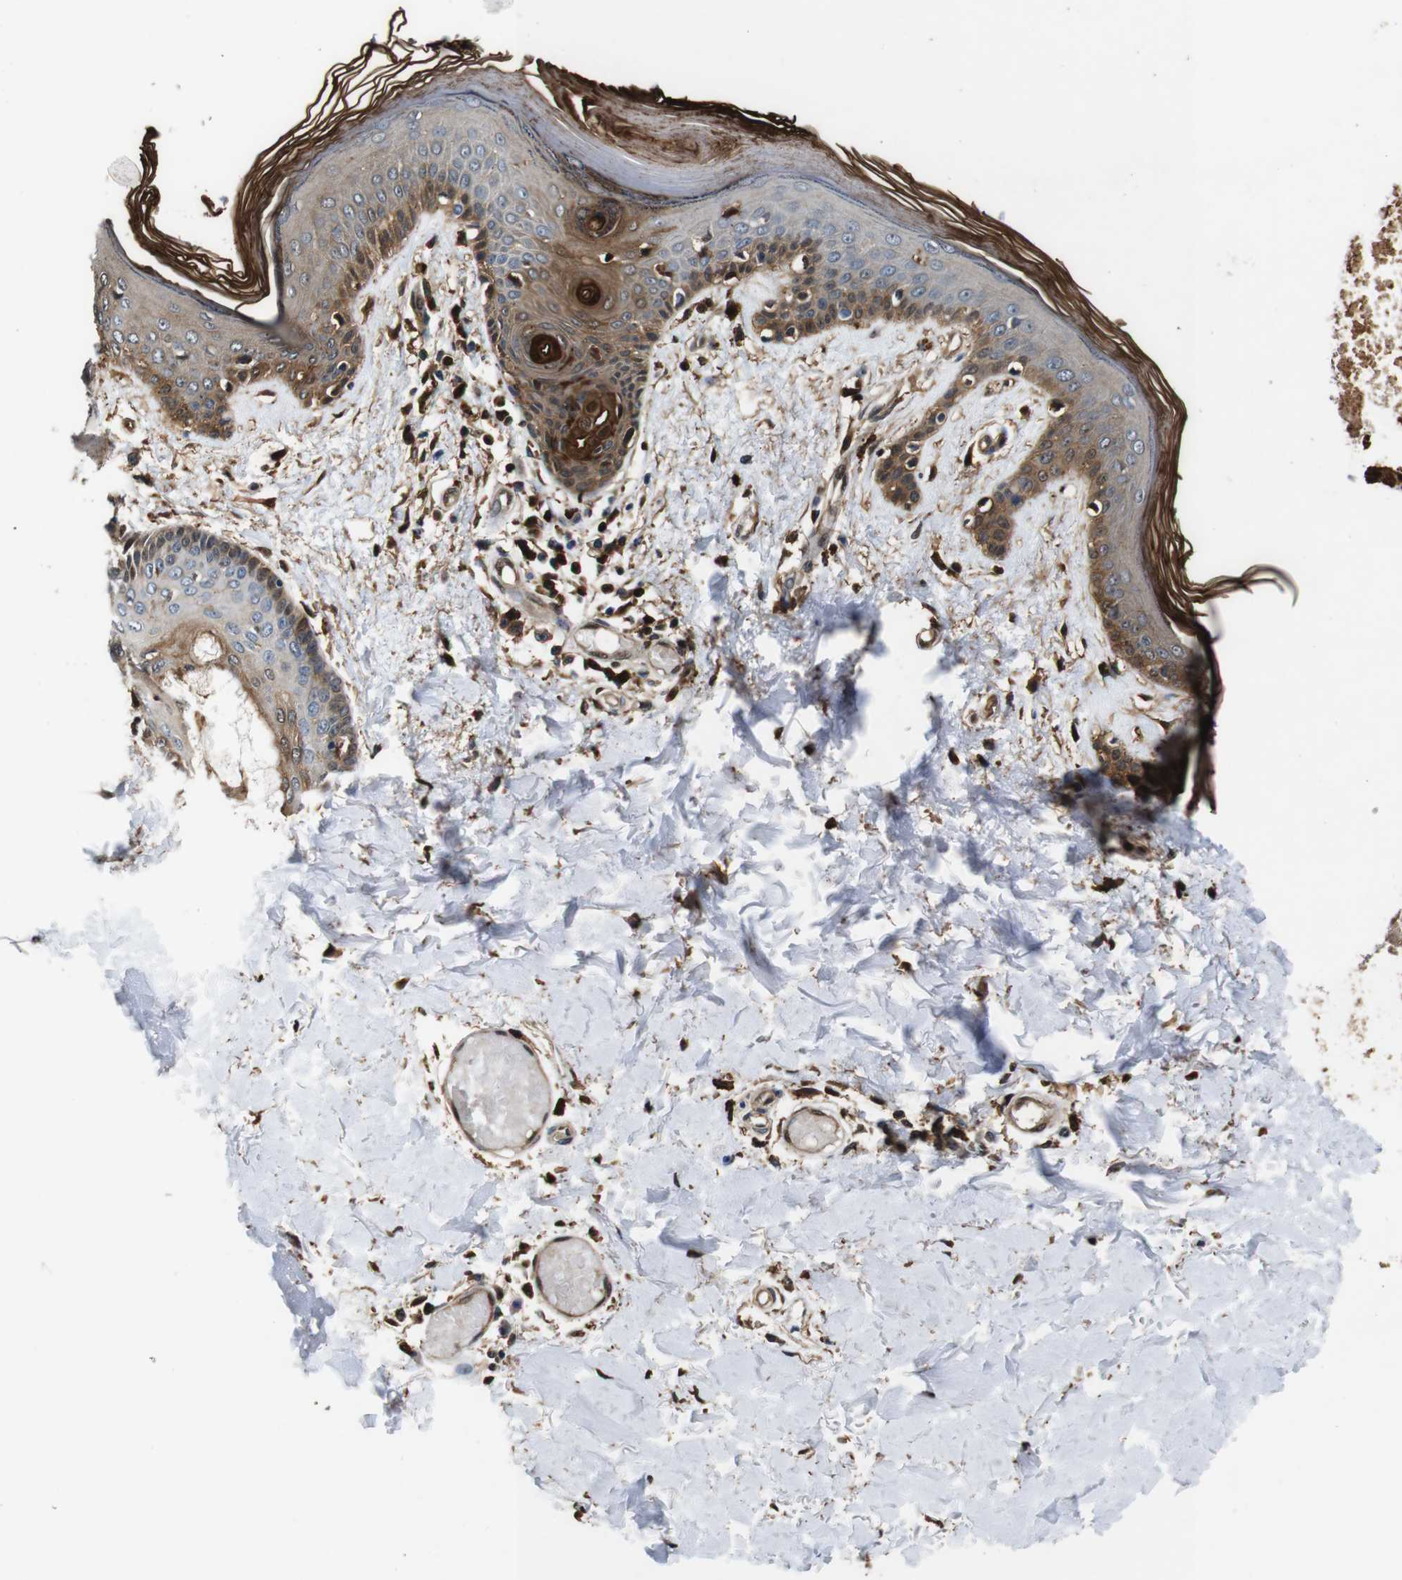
{"staining": {"intensity": "moderate", "quantity": ">75%", "location": "cytoplasmic/membranous,nuclear"}, "tissue": "skin", "cell_type": "Fibroblasts", "image_type": "normal", "snomed": [{"axis": "morphology", "description": "Normal tissue, NOS"}, {"axis": "topography", "description": "Skin"}], "caption": "An IHC micrograph of normal tissue is shown. Protein staining in brown highlights moderate cytoplasmic/membranous,nuclear positivity in skin within fibroblasts.", "gene": "ANXA1", "patient": {"sex": "male", "age": 53}}